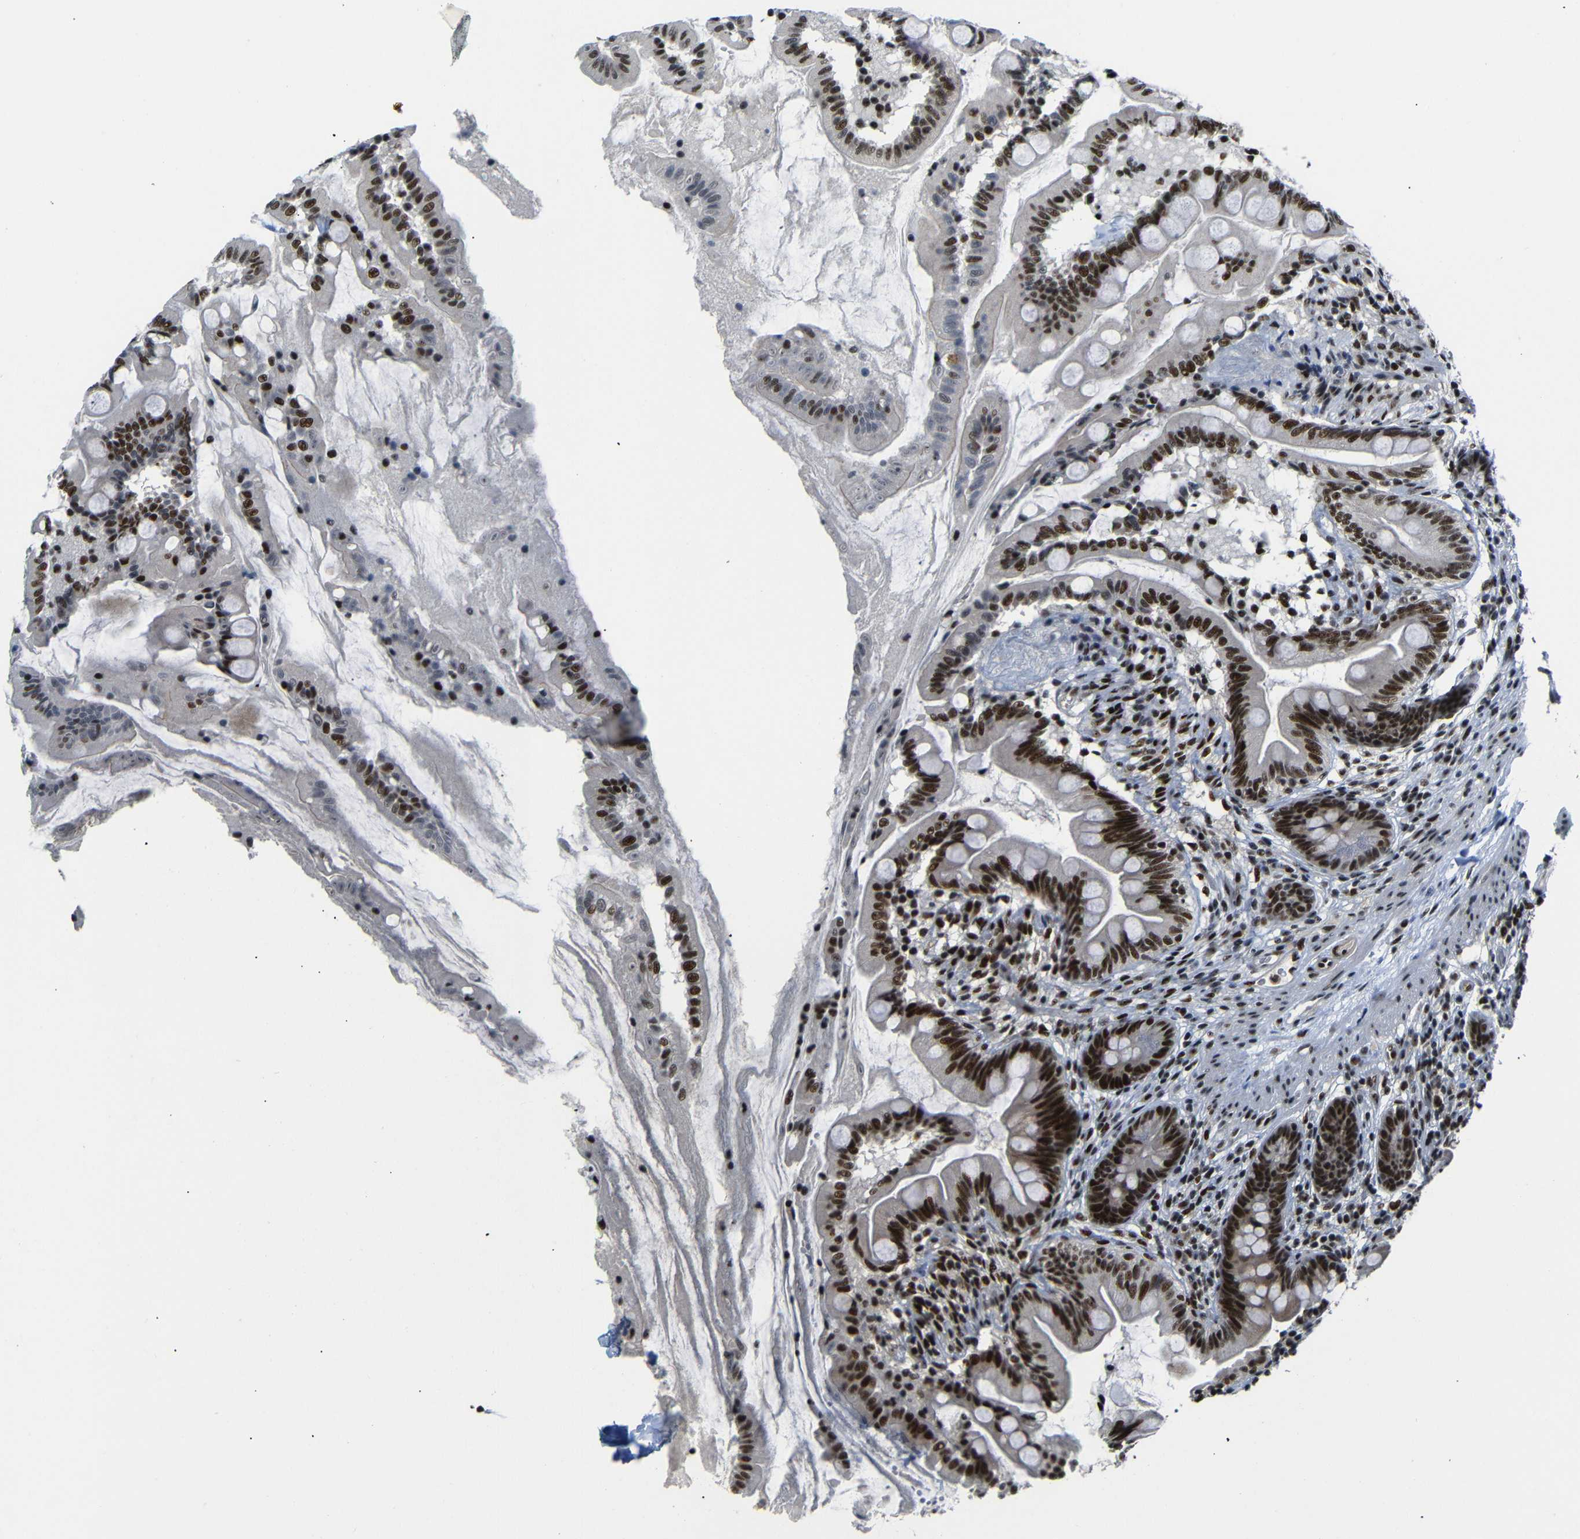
{"staining": {"intensity": "strong", "quantity": ">75%", "location": "nuclear"}, "tissue": "small intestine", "cell_type": "Glandular cells", "image_type": "normal", "snomed": [{"axis": "morphology", "description": "Normal tissue, NOS"}, {"axis": "topography", "description": "Small intestine"}], "caption": "Immunohistochemistry (IHC) histopathology image of unremarkable human small intestine stained for a protein (brown), which reveals high levels of strong nuclear staining in about >75% of glandular cells.", "gene": "SETDB2", "patient": {"sex": "female", "age": 56}}